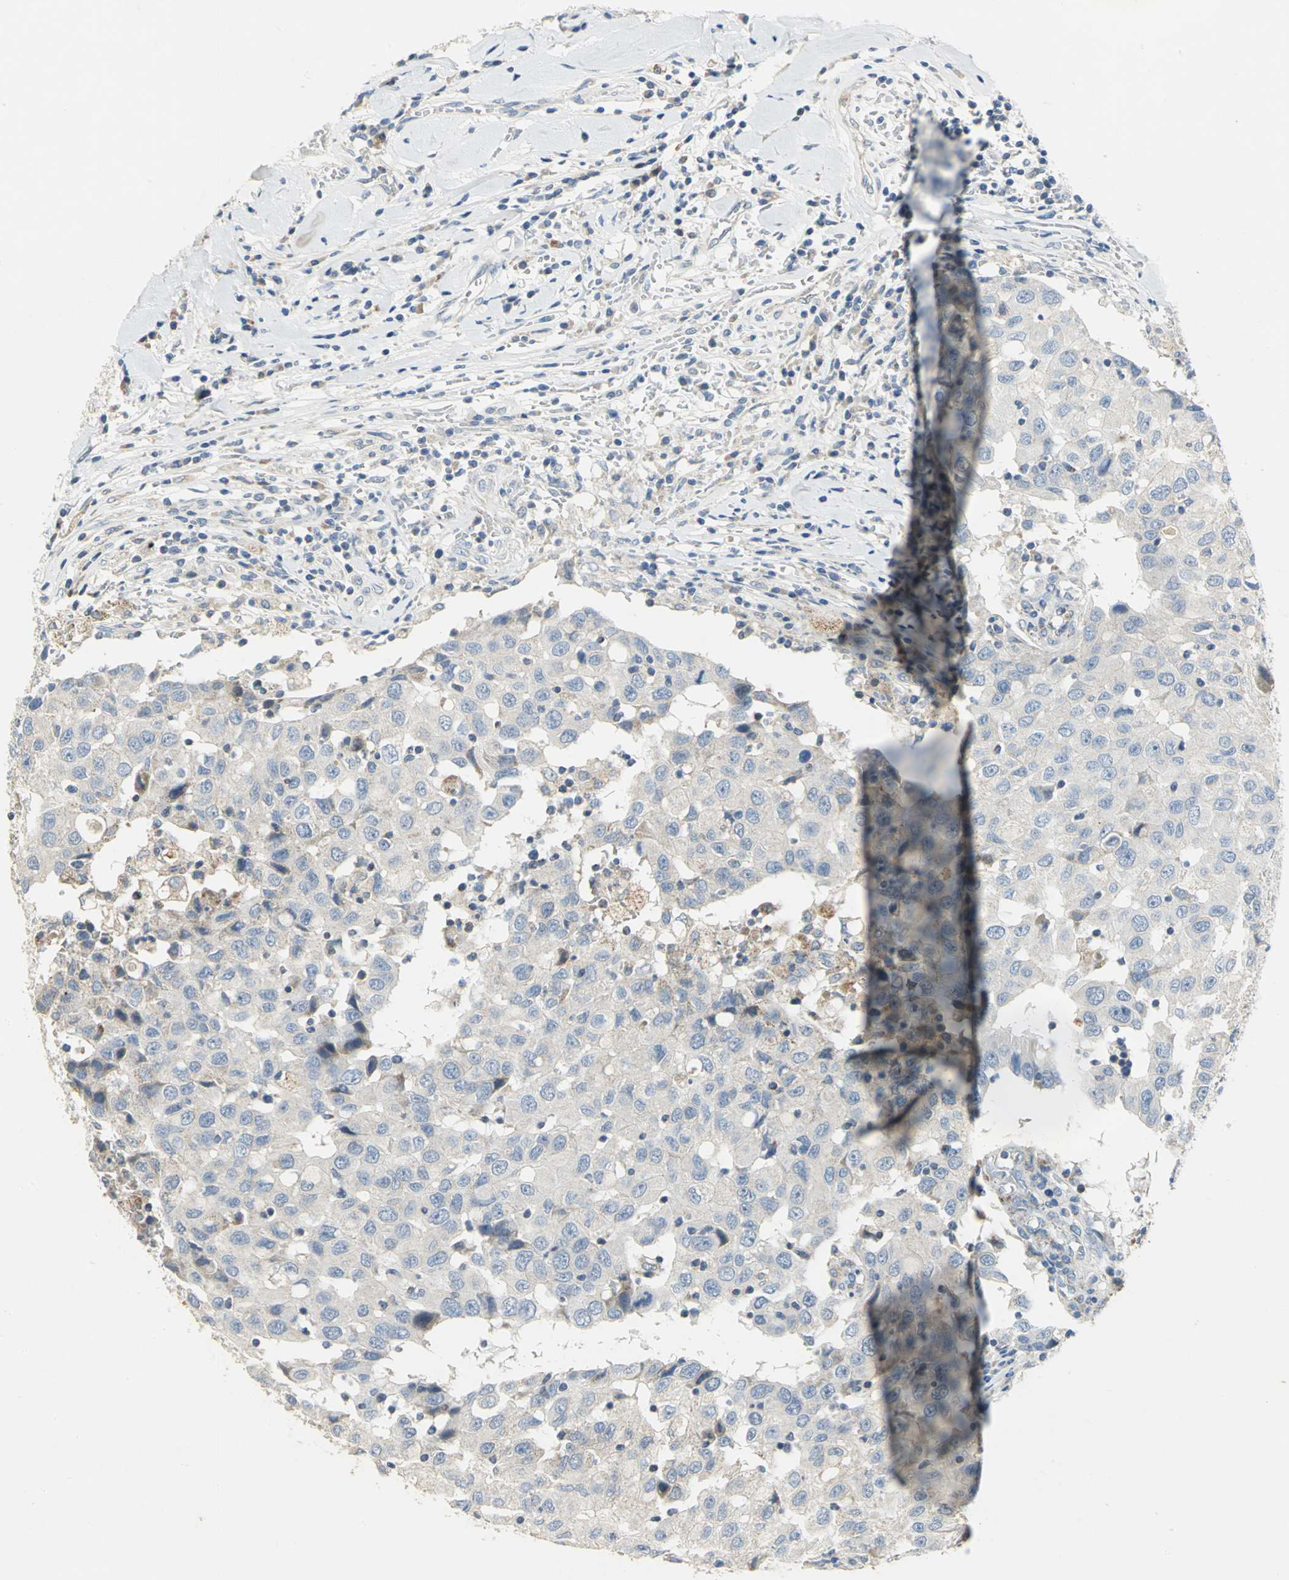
{"staining": {"intensity": "weak", "quantity": "25%-75%", "location": "cytoplasmic/membranous"}, "tissue": "breast cancer", "cell_type": "Tumor cells", "image_type": "cancer", "snomed": [{"axis": "morphology", "description": "Duct carcinoma"}, {"axis": "topography", "description": "Breast"}], "caption": "Infiltrating ductal carcinoma (breast) tissue shows weak cytoplasmic/membranous staining in about 25%-75% of tumor cells, visualized by immunohistochemistry.", "gene": "SPPL2B", "patient": {"sex": "female", "age": 27}}